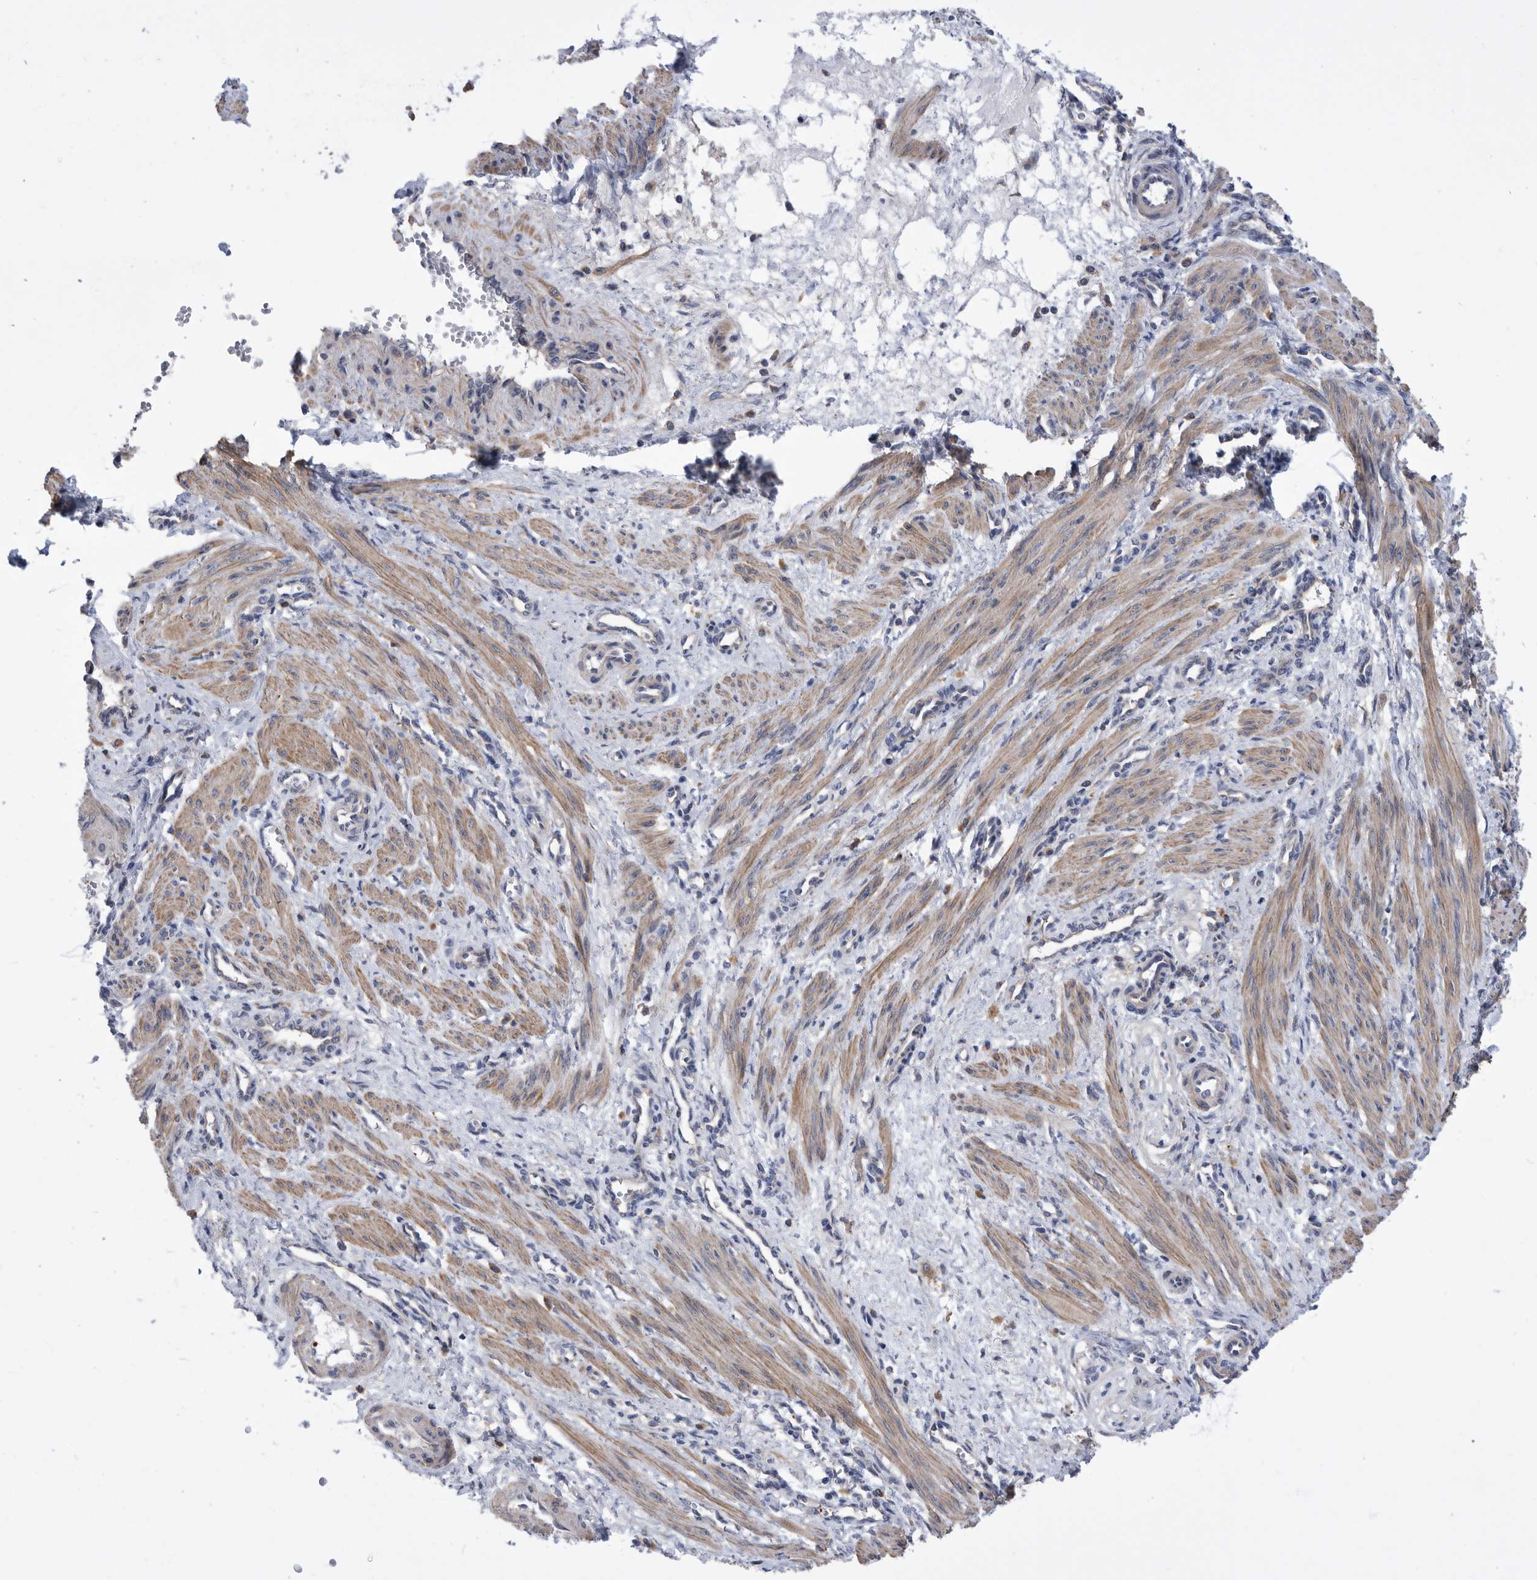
{"staining": {"intensity": "moderate", "quantity": ">75%", "location": "cytoplasmic/membranous"}, "tissue": "smooth muscle", "cell_type": "Smooth muscle cells", "image_type": "normal", "snomed": [{"axis": "morphology", "description": "Normal tissue, NOS"}, {"axis": "topography", "description": "Endometrium"}], "caption": "Normal smooth muscle displays moderate cytoplasmic/membranous staining in approximately >75% of smooth muscle cells, visualized by immunohistochemistry.", "gene": "BAIAP3", "patient": {"sex": "female", "age": 33}}